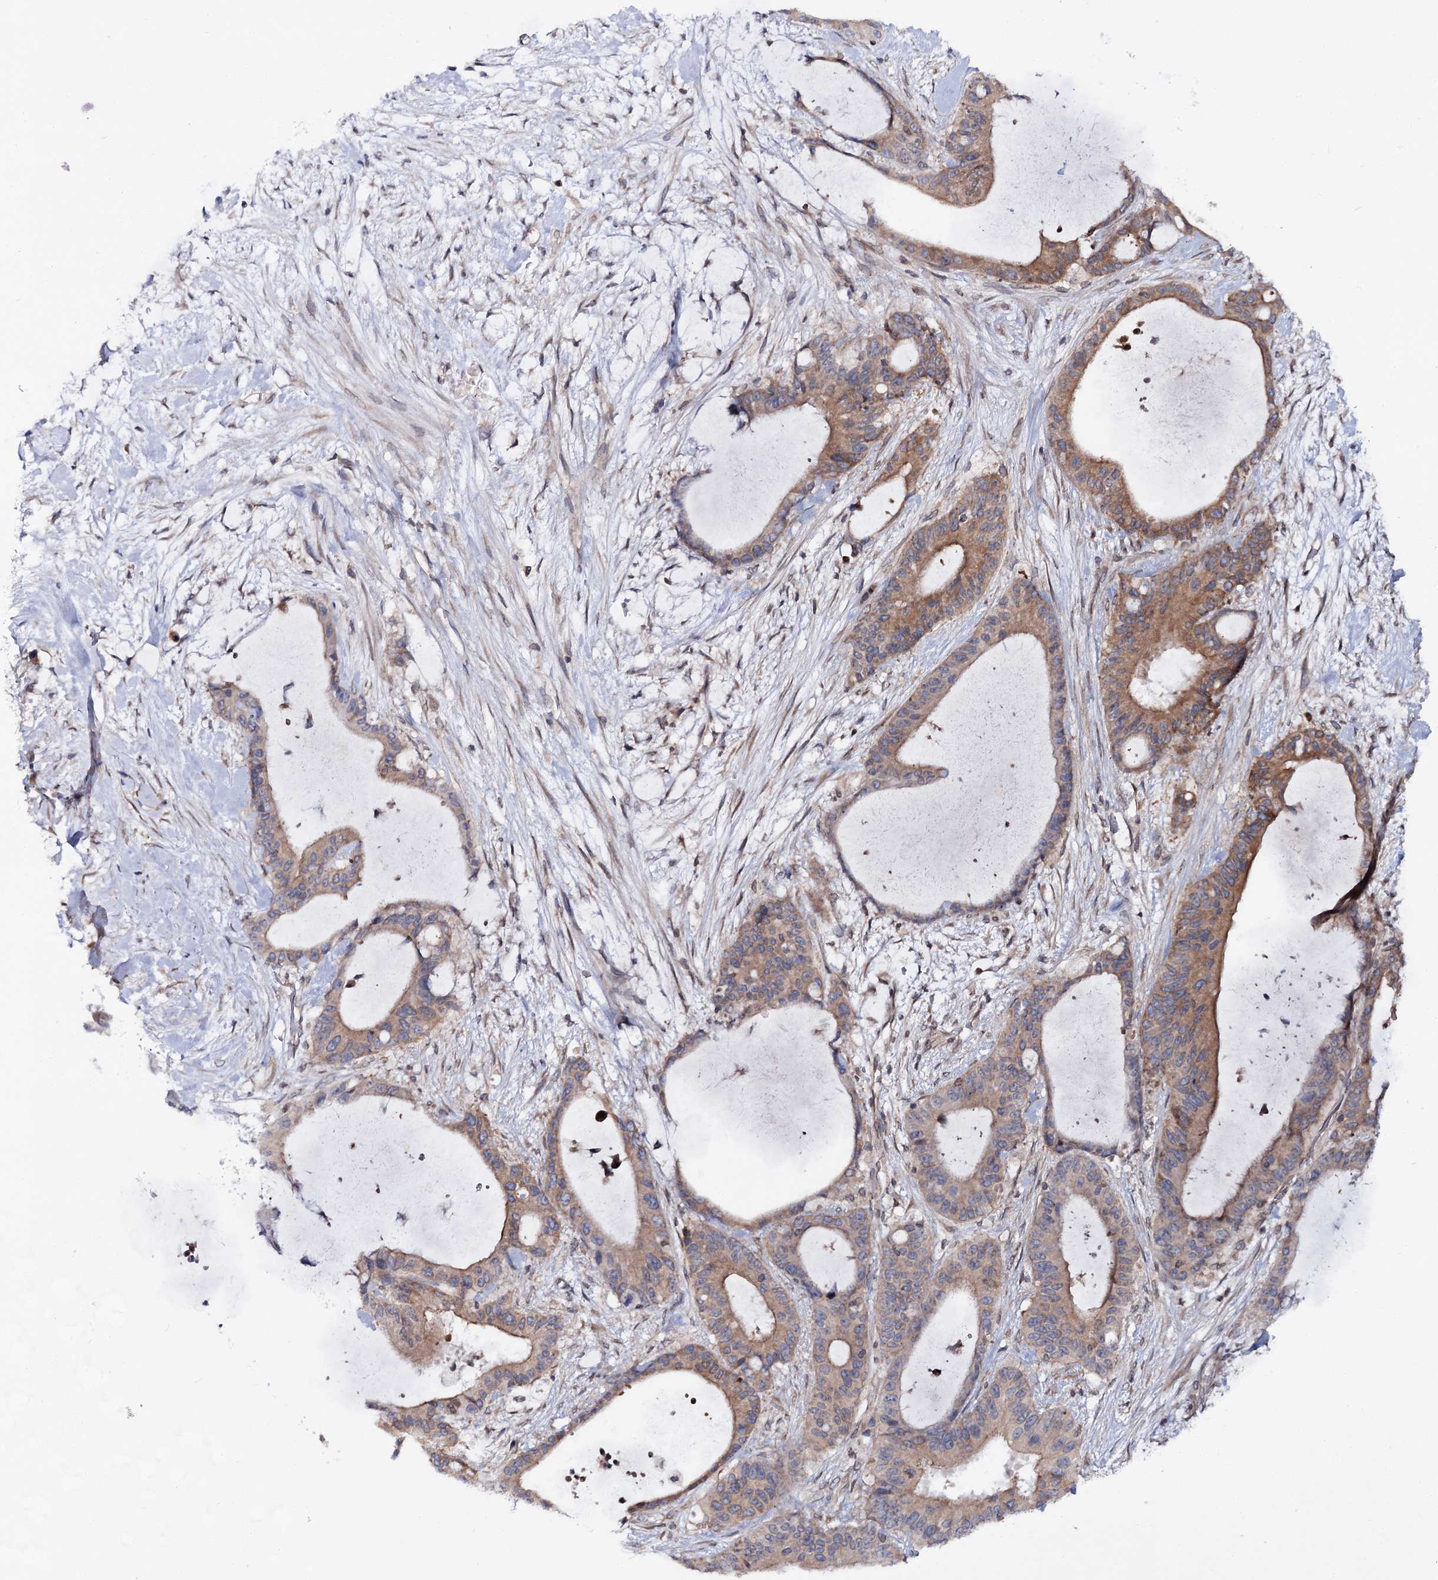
{"staining": {"intensity": "moderate", "quantity": ">75%", "location": "cytoplasmic/membranous"}, "tissue": "liver cancer", "cell_type": "Tumor cells", "image_type": "cancer", "snomed": [{"axis": "morphology", "description": "Normal tissue, NOS"}, {"axis": "morphology", "description": "Cholangiocarcinoma"}, {"axis": "topography", "description": "Liver"}, {"axis": "topography", "description": "Peripheral nerve tissue"}], "caption": "About >75% of tumor cells in human cholangiocarcinoma (liver) display moderate cytoplasmic/membranous protein staining as visualized by brown immunohistochemical staining.", "gene": "FGFR1OP2", "patient": {"sex": "female", "age": 73}}